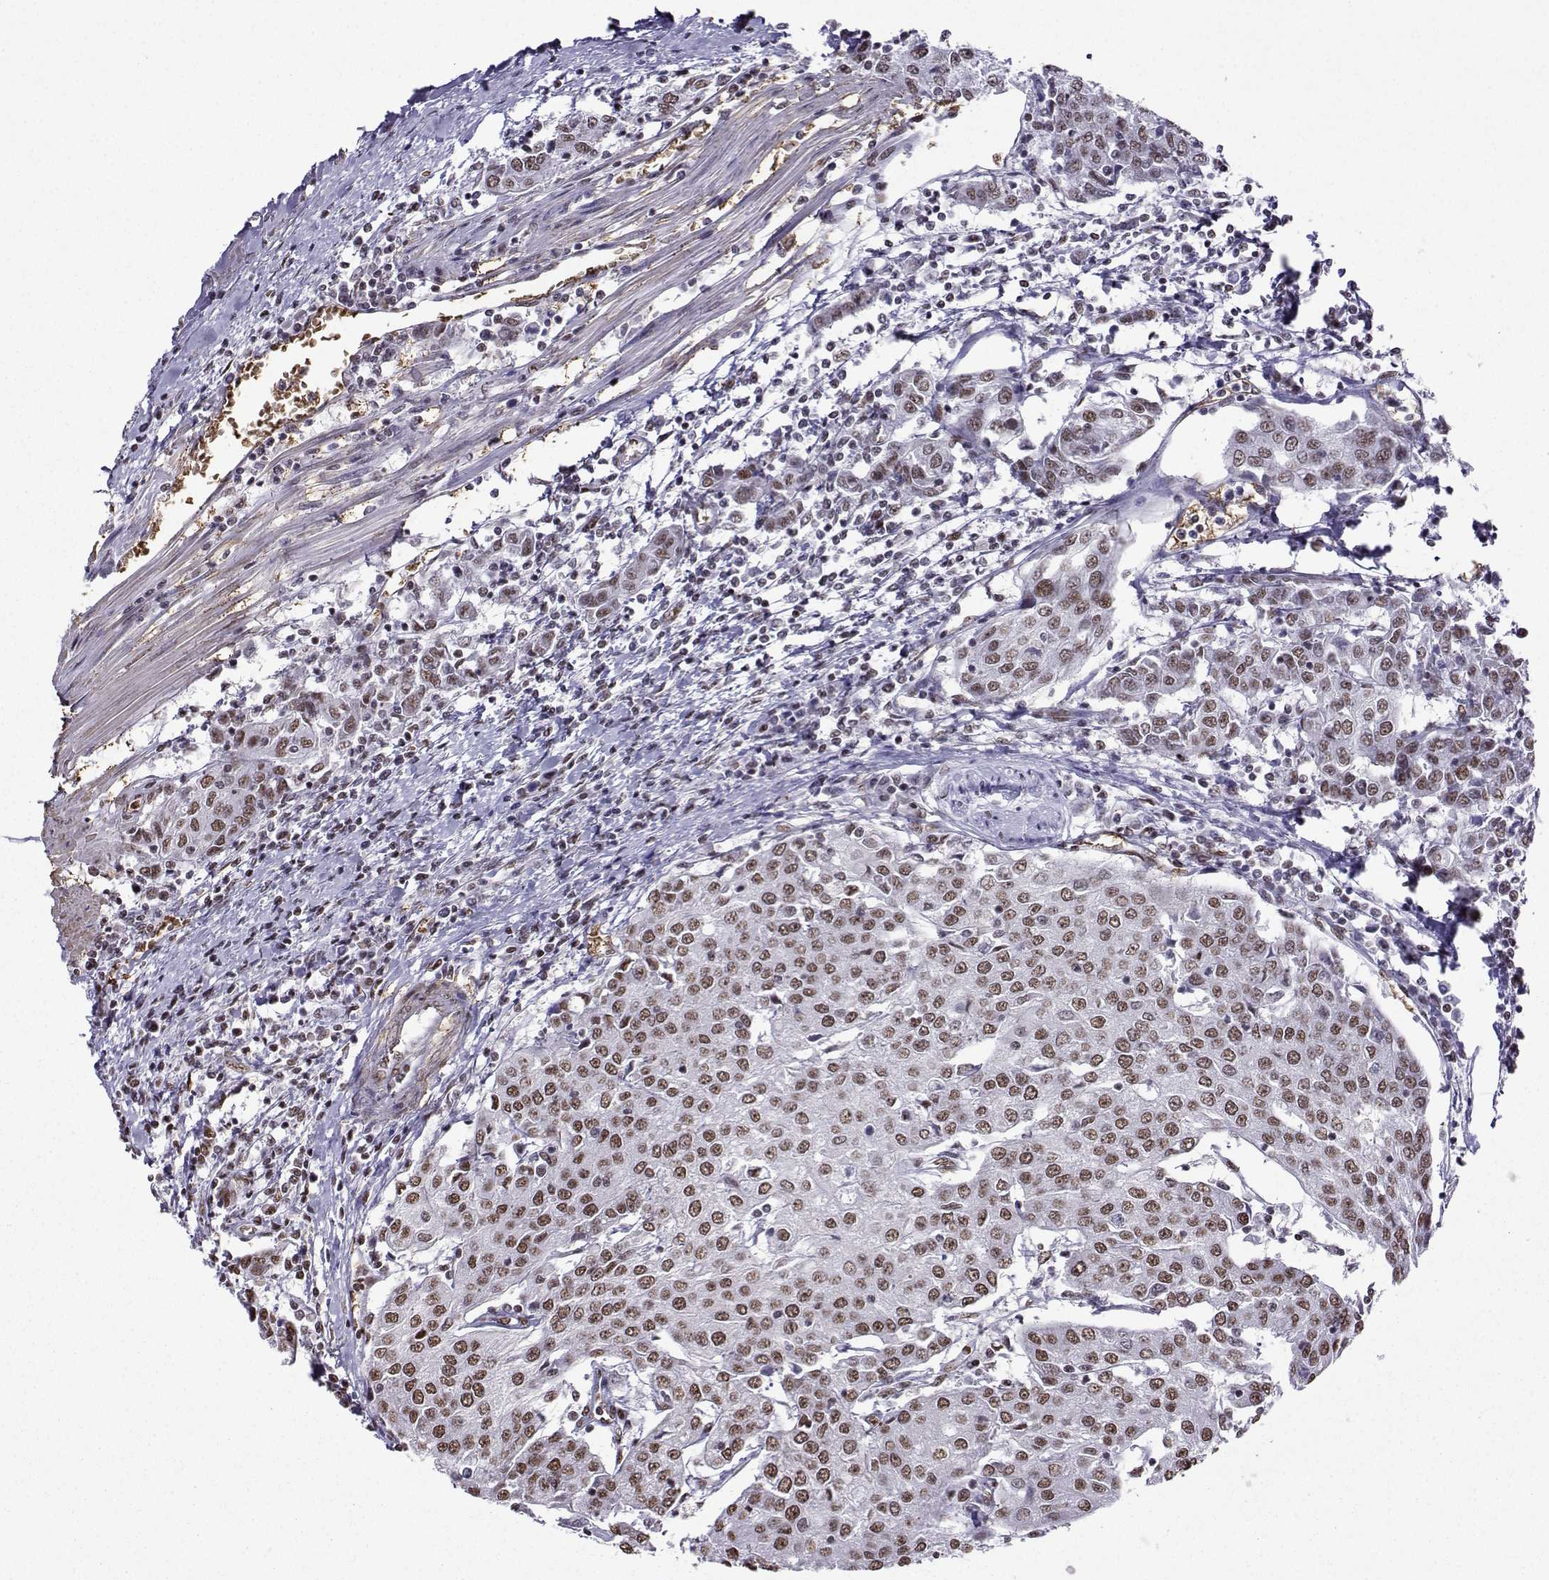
{"staining": {"intensity": "moderate", "quantity": "25%-75%", "location": "nuclear"}, "tissue": "urothelial cancer", "cell_type": "Tumor cells", "image_type": "cancer", "snomed": [{"axis": "morphology", "description": "Urothelial carcinoma, High grade"}, {"axis": "topography", "description": "Urinary bladder"}], "caption": "DAB (3,3'-diaminobenzidine) immunohistochemical staining of human high-grade urothelial carcinoma reveals moderate nuclear protein staining in about 25%-75% of tumor cells. The staining was performed using DAB (3,3'-diaminobenzidine) to visualize the protein expression in brown, while the nuclei were stained in blue with hematoxylin (Magnification: 20x).", "gene": "CCNK", "patient": {"sex": "female", "age": 85}}